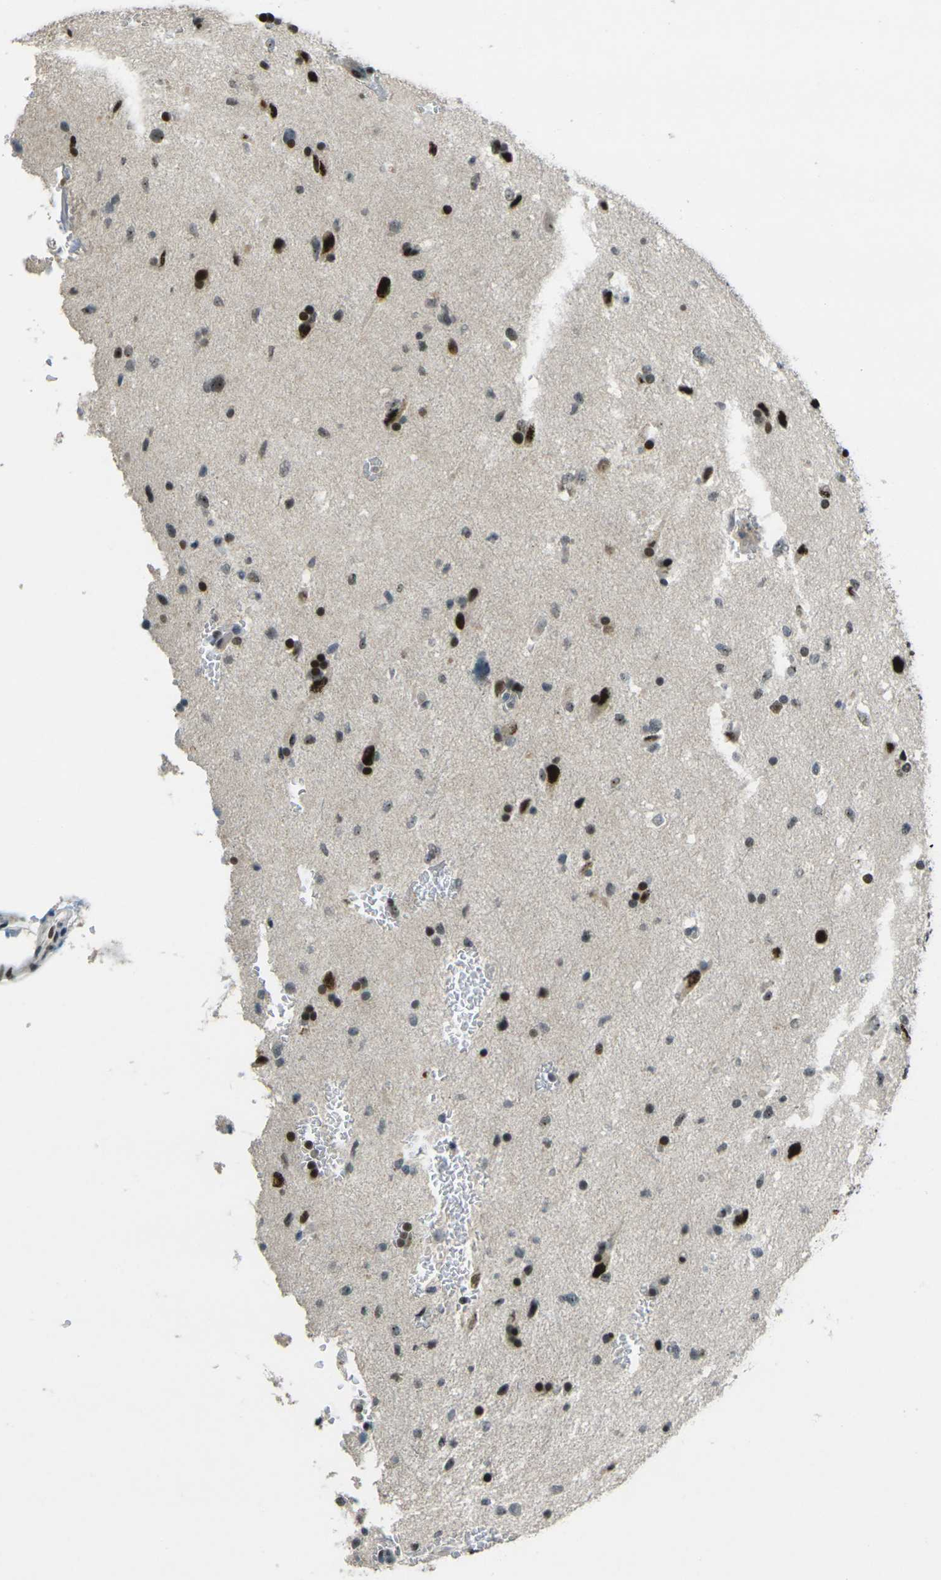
{"staining": {"intensity": "strong", "quantity": ">75%", "location": "nuclear"}, "tissue": "glioma", "cell_type": "Tumor cells", "image_type": "cancer", "snomed": [{"axis": "morphology", "description": "Glioma, malignant, Low grade"}, {"axis": "topography", "description": "Brain"}], "caption": "A high amount of strong nuclear staining is appreciated in about >75% of tumor cells in glioma tissue.", "gene": "UBE2C", "patient": {"sex": "female", "age": 37}}